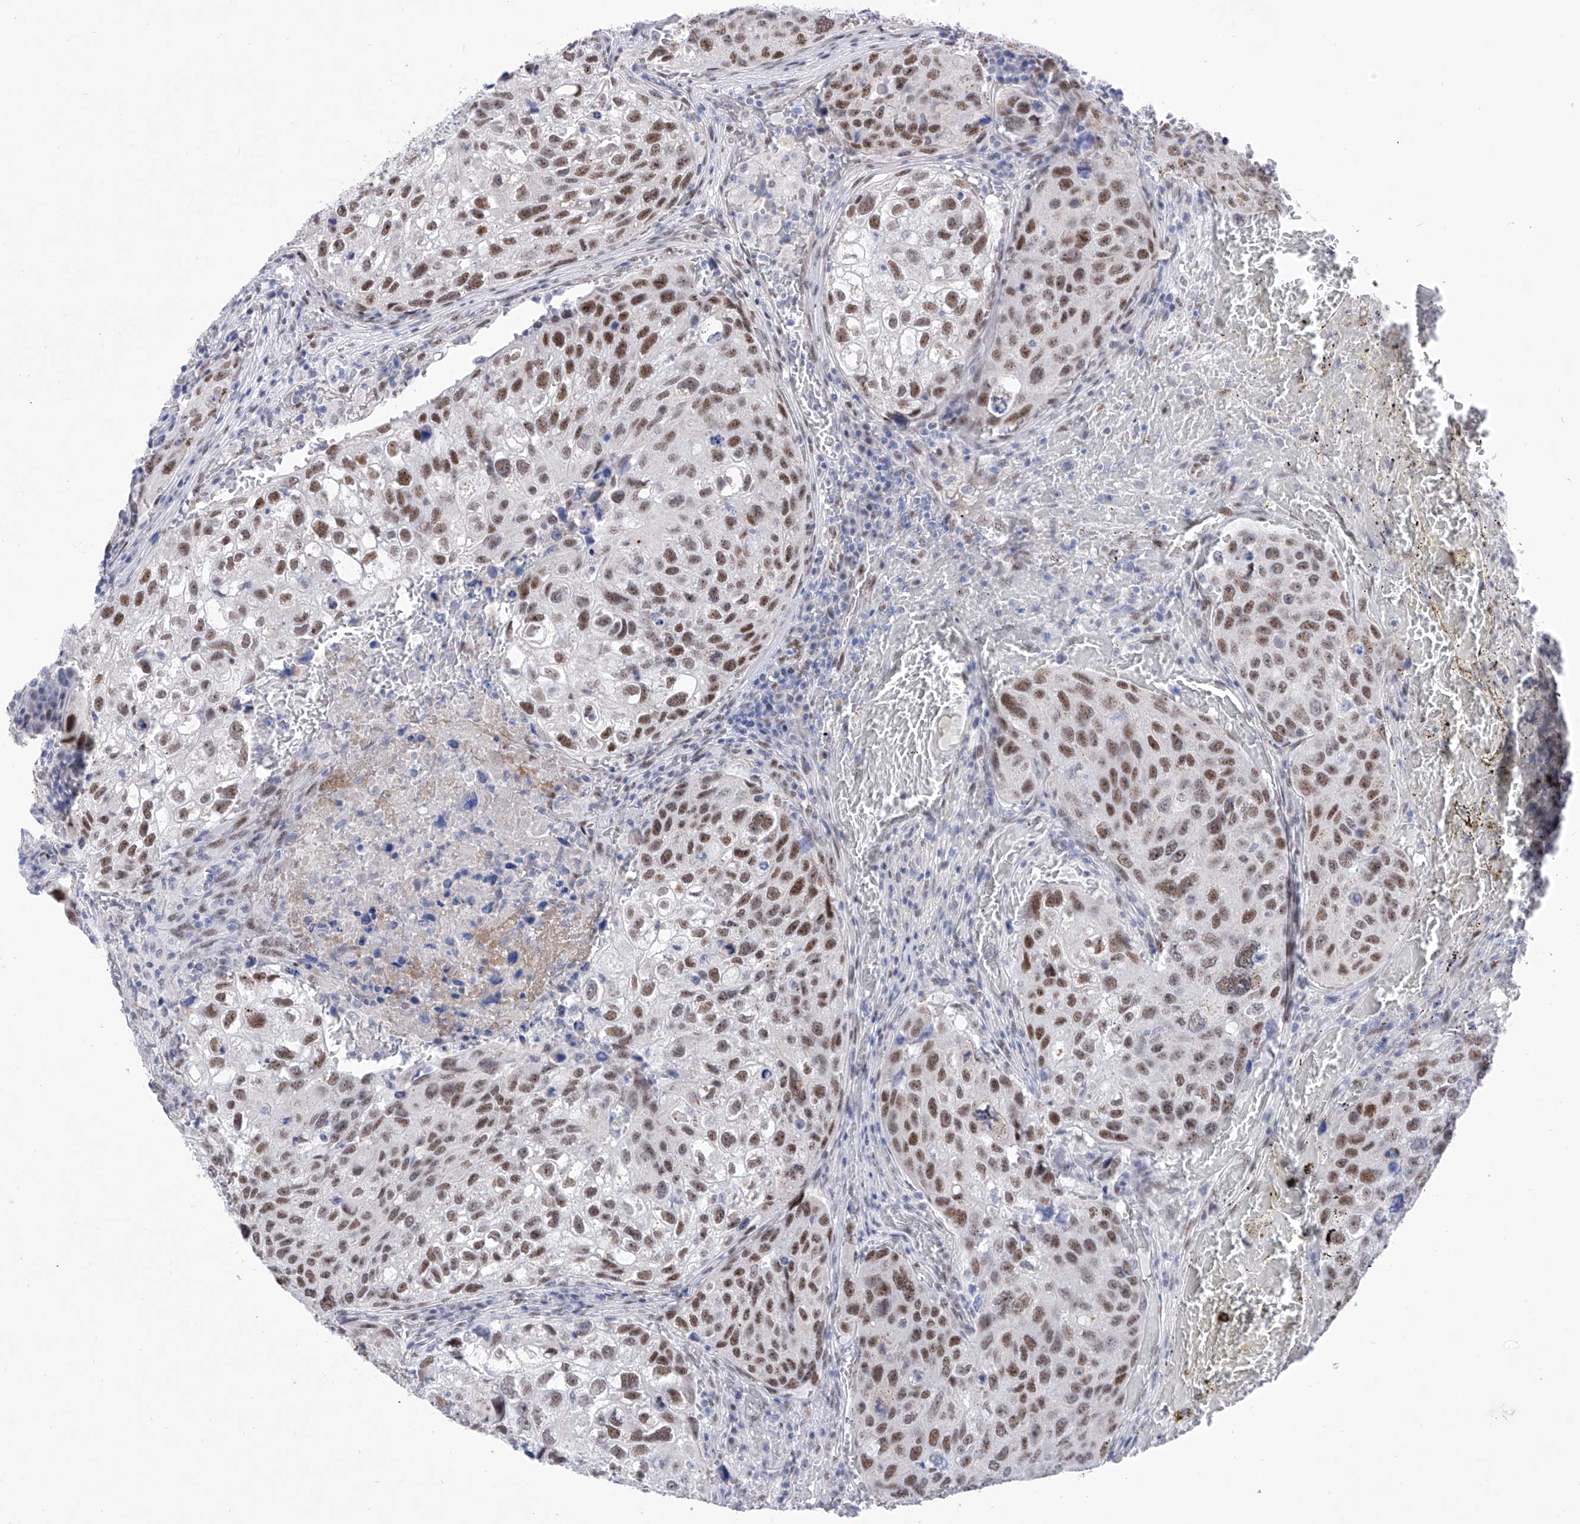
{"staining": {"intensity": "moderate", "quantity": "25%-75%", "location": "nuclear"}, "tissue": "urothelial cancer", "cell_type": "Tumor cells", "image_type": "cancer", "snomed": [{"axis": "morphology", "description": "Urothelial carcinoma, High grade"}, {"axis": "topography", "description": "Lymph node"}, {"axis": "topography", "description": "Urinary bladder"}], "caption": "The histopathology image shows staining of urothelial cancer, revealing moderate nuclear protein expression (brown color) within tumor cells.", "gene": "ATN1", "patient": {"sex": "male", "age": 51}}